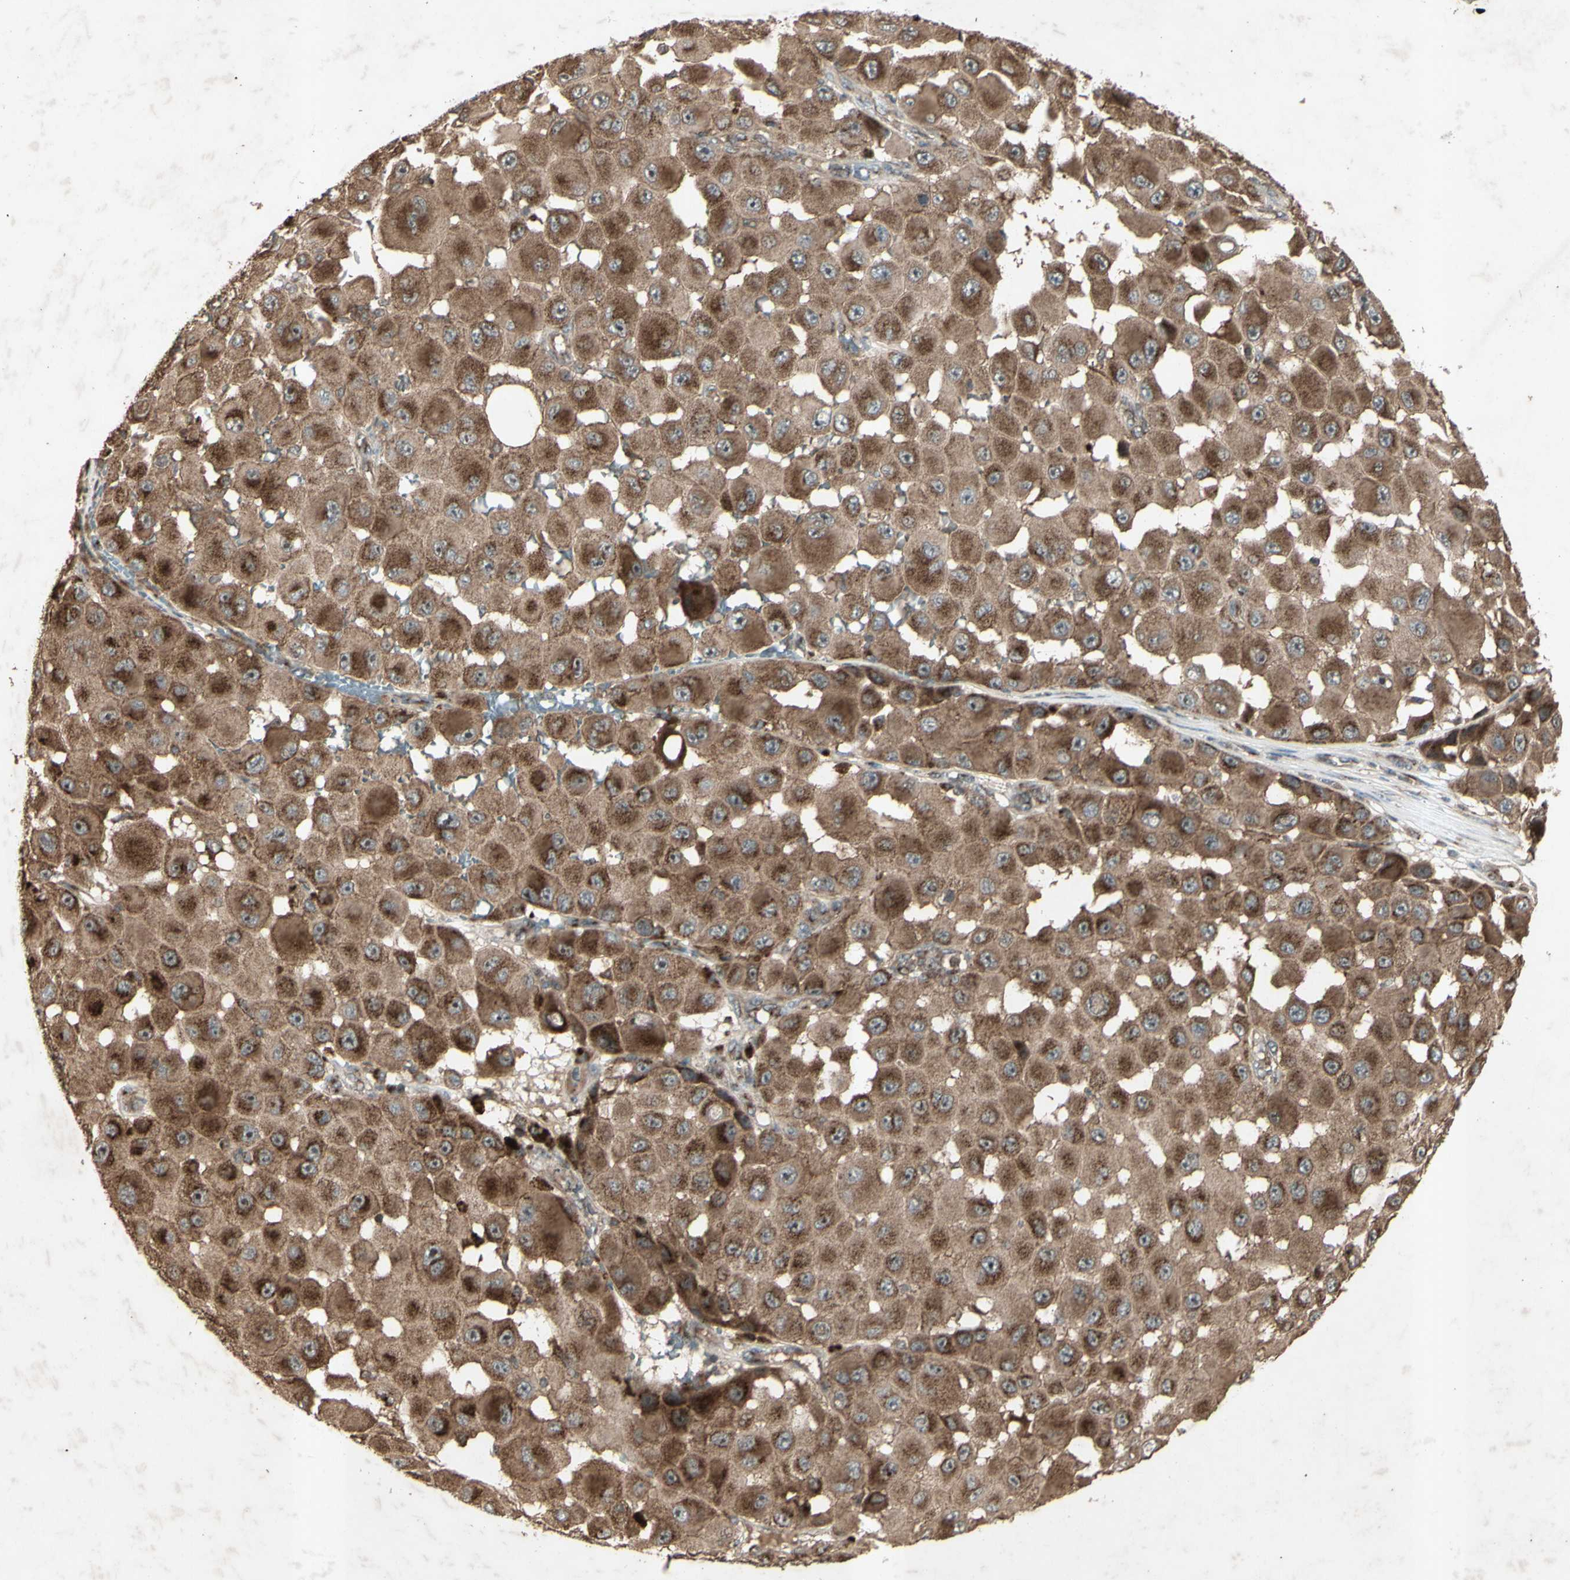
{"staining": {"intensity": "moderate", "quantity": ">75%", "location": "cytoplasmic/membranous"}, "tissue": "melanoma", "cell_type": "Tumor cells", "image_type": "cancer", "snomed": [{"axis": "morphology", "description": "Malignant melanoma, NOS"}, {"axis": "topography", "description": "Skin"}], "caption": "There is medium levels of moderate cytoplasmic/membranous staining in tumor cells of malignant melanoma, as demonstrated by immunohistochemical staining (brown color).", "gene": "AP1G1", "patient": {"sex": "female", "age": 81}}